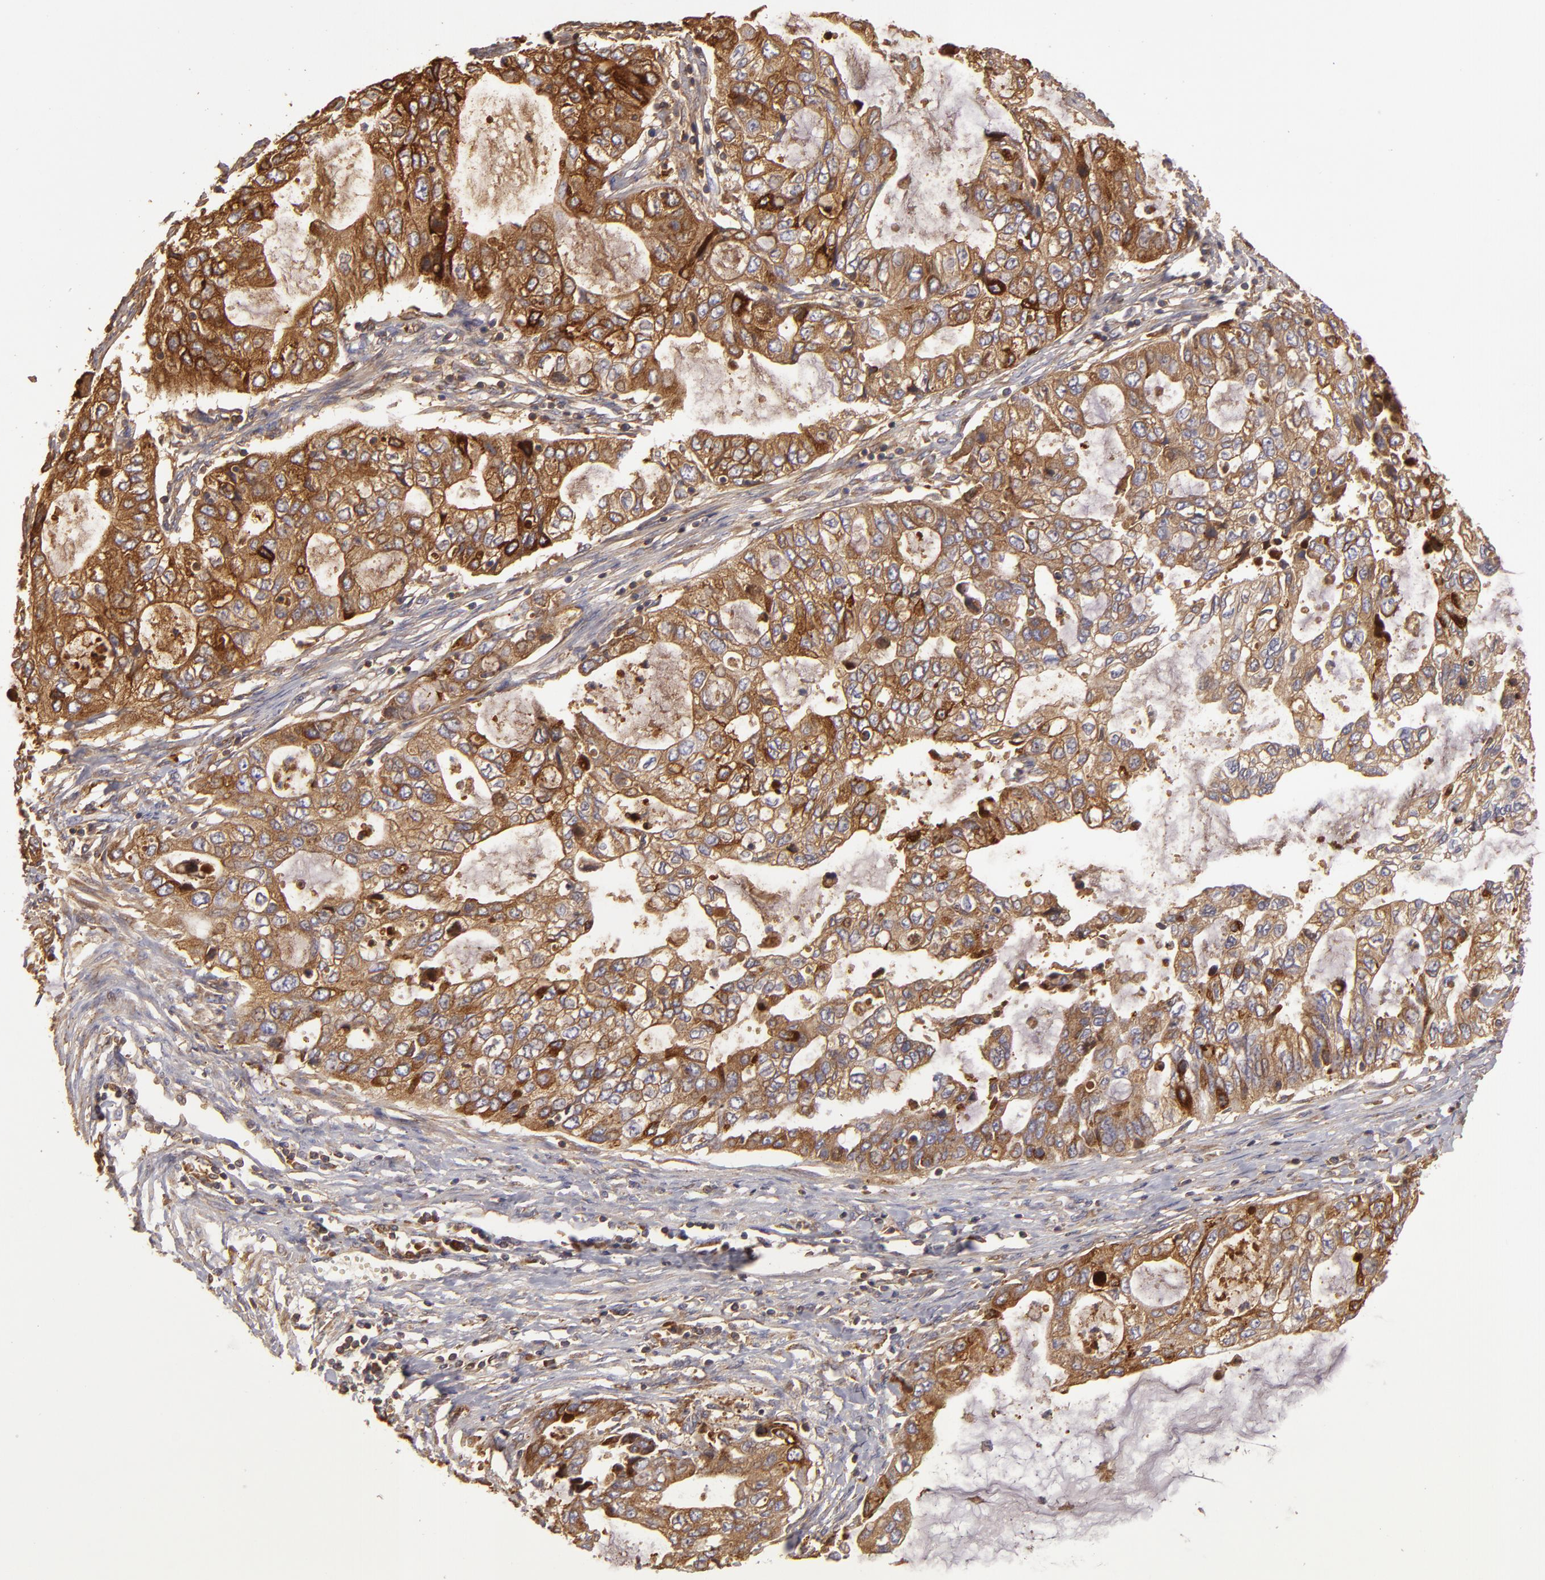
{"staining": {"intensity": "strong", "quantity": ">75%", "location": "cytoplasmic/membranous"}, "tissue": "stomach cancer", "cell_type": "Tumor cells", "image_type": "cancer", "snomed": [{"axis": "morphology", "description": "Adenocarcinoma, NOS"}, {"axis": "topography", "description": "Stomach, upper"}], "caption": "Immunohistochemistry (IHC) (DAB) staining of stomach cancer (adenocarcinoma) displays strong cytoplasmic/membranous protein positivity in about >75% of tumor cells.", "gene": "CFB", "patient": {"sex": "female", "age": 52}}